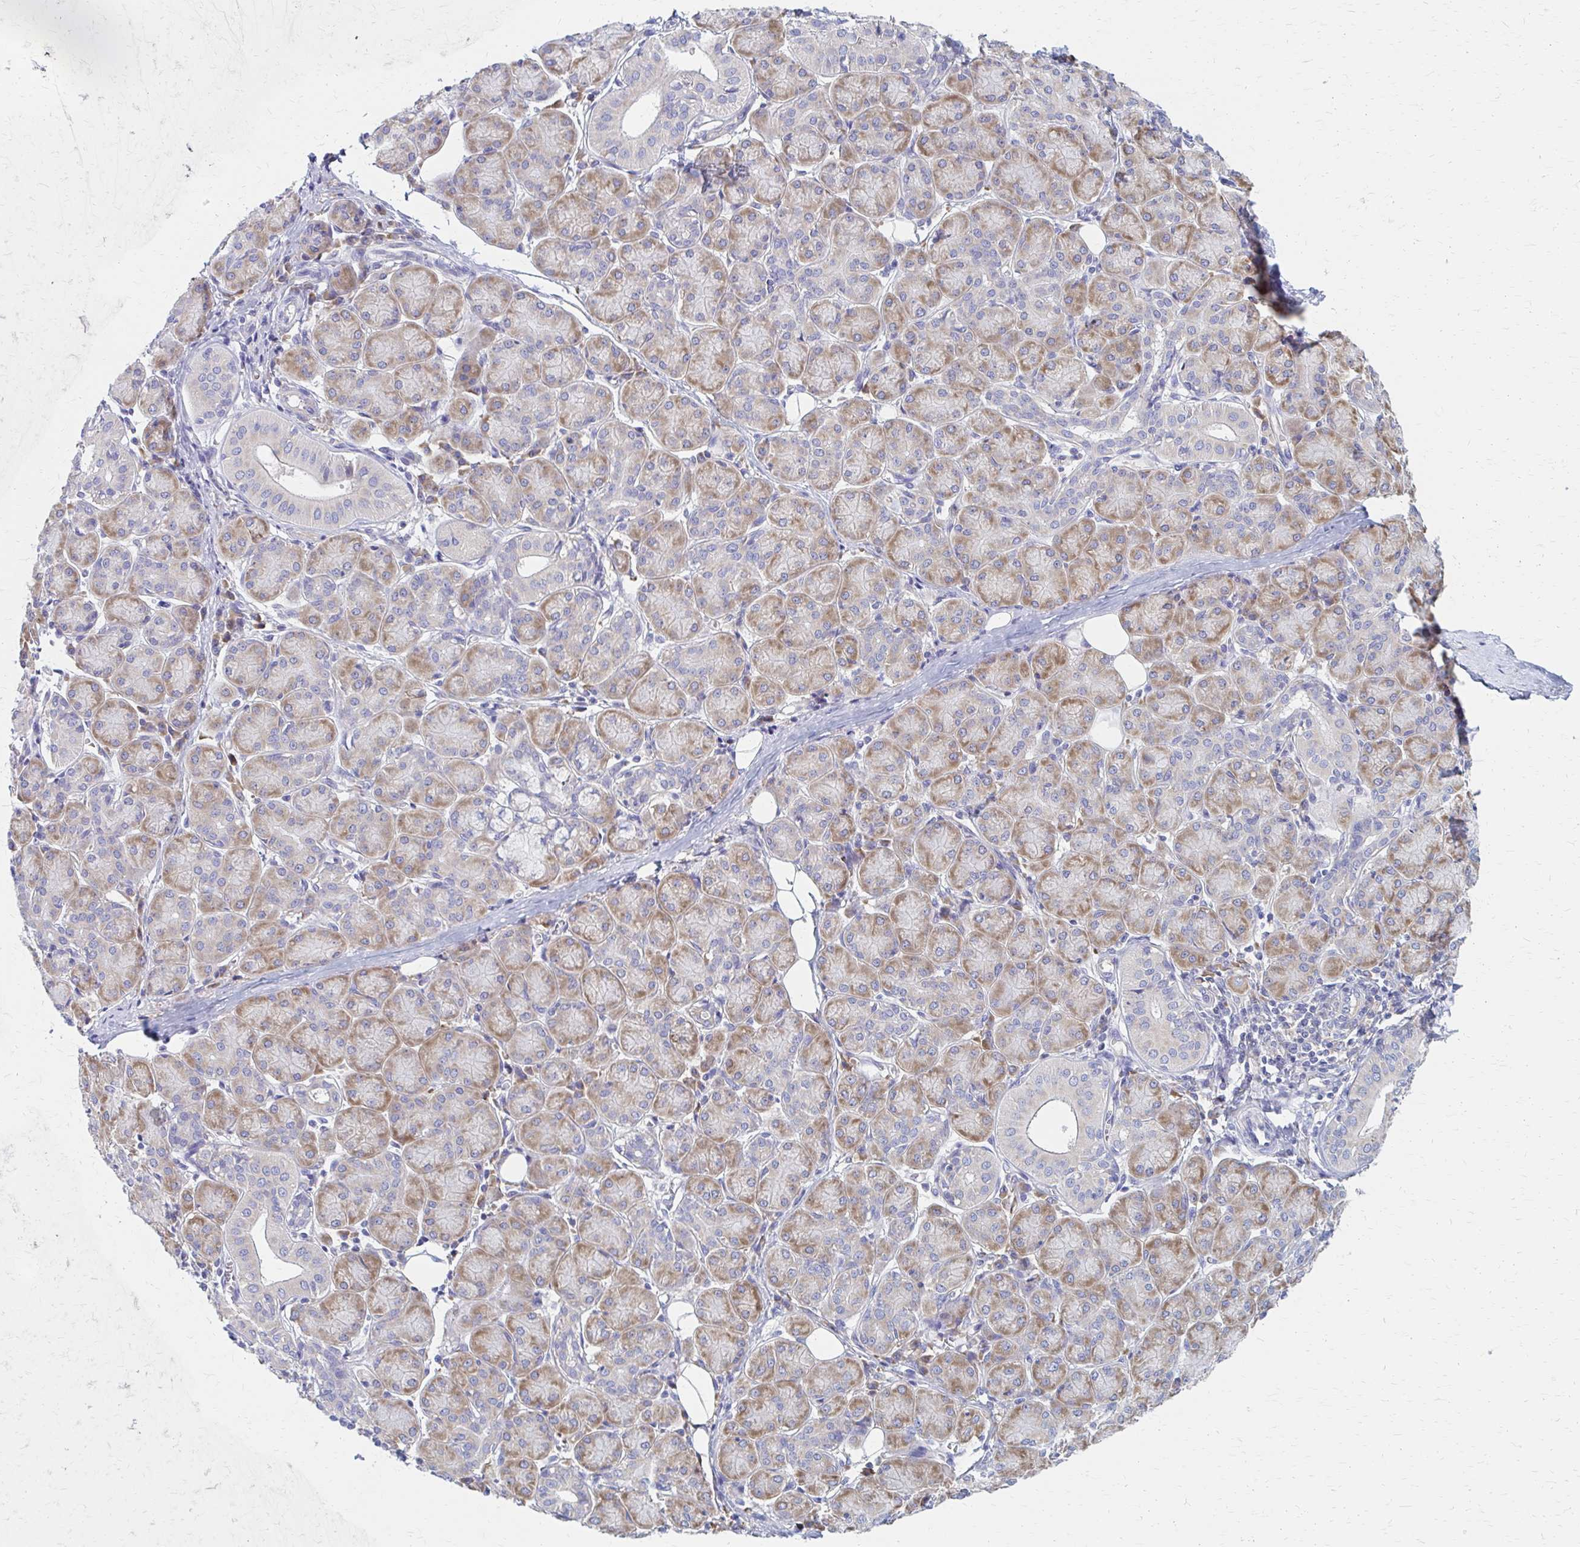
{"staining": {"intensity": "moderate", "quantity": "25%-75%", "location": "cytoplasmic/membranous"}, "tissue": "salivary gland", "cell_type": "Glandular cells", "image_type": "normal", "snomed": [{"axis": "morphology", "description": "Normal tissue, NOS"}, {"axis": "morphology", "description": "Inflammation, NOS"}, {"axis": "topography", "description": "Lymph node"}, {"axis": "topography", "description": "Salivary gland"}], "caption": "Salivary gland stained with DAB immunohistochemistry (IHC) demonstrates medium levels of moderate cytoplasmic/membranous expression in about 25%-75% of glandular cells.", "gene": "RPL27A", "patient": {"sex": "male", "age": 3}}